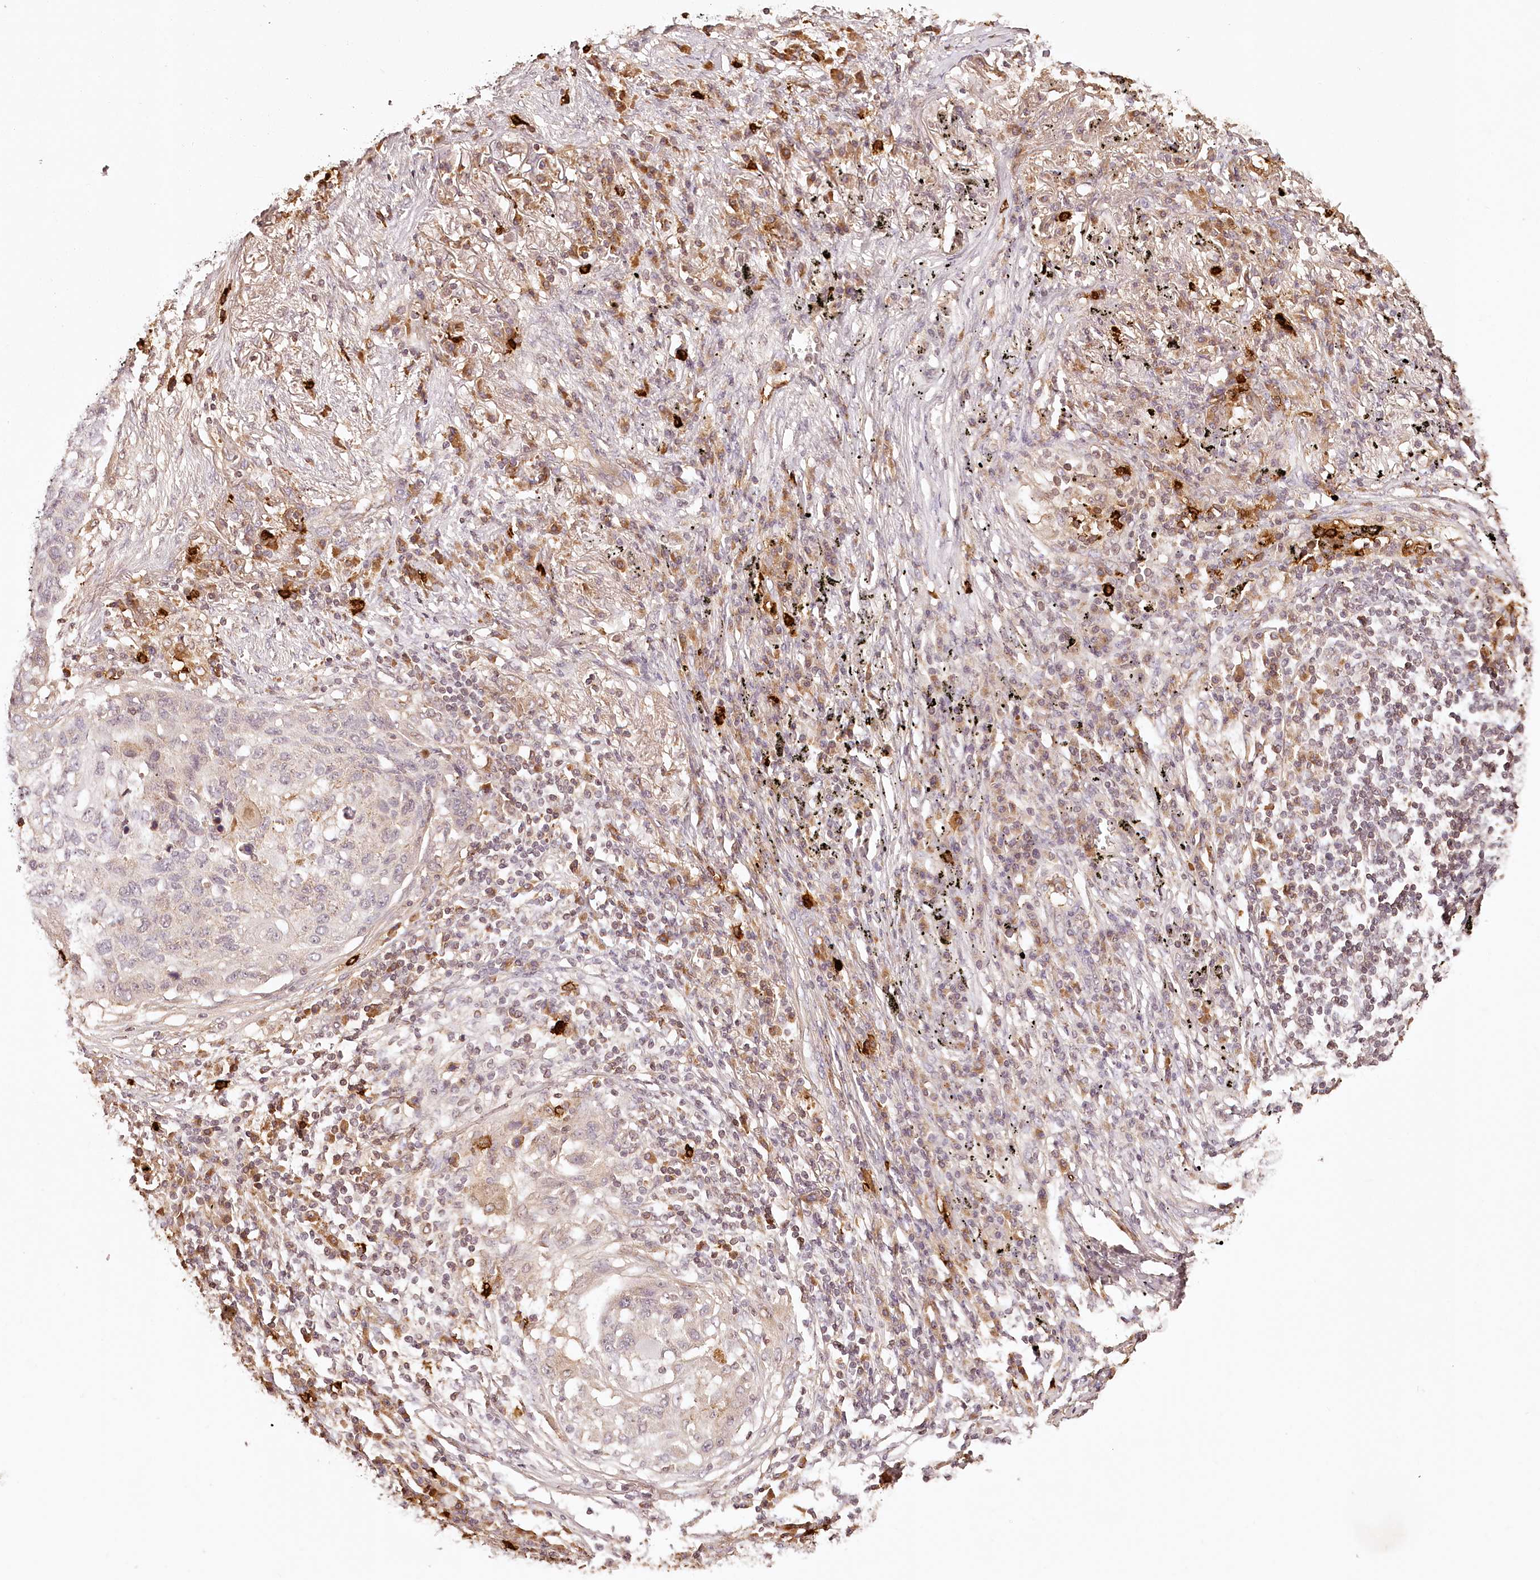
{"staining": {"intensity": "negative", "quantity": "none", "location": "none"}, "tissue": "lung cancer", "cell_type": "Tumor cells", "image_type": "cancer", "snomed": [{"axis": "morphology", "description": "Squamous cell carcinoma, NOS"}, {"axis": "topography", "description": "Lung"}], "caption": "High magnification brightfield microscopy of lung squamous cell carcinoma stained with DAB (brown) and counterstained with hematoxylin (blue): tumor cells show no significant staining.", "gene": "SYNGR1", "patient": {"sex": "female", "age": 63}}